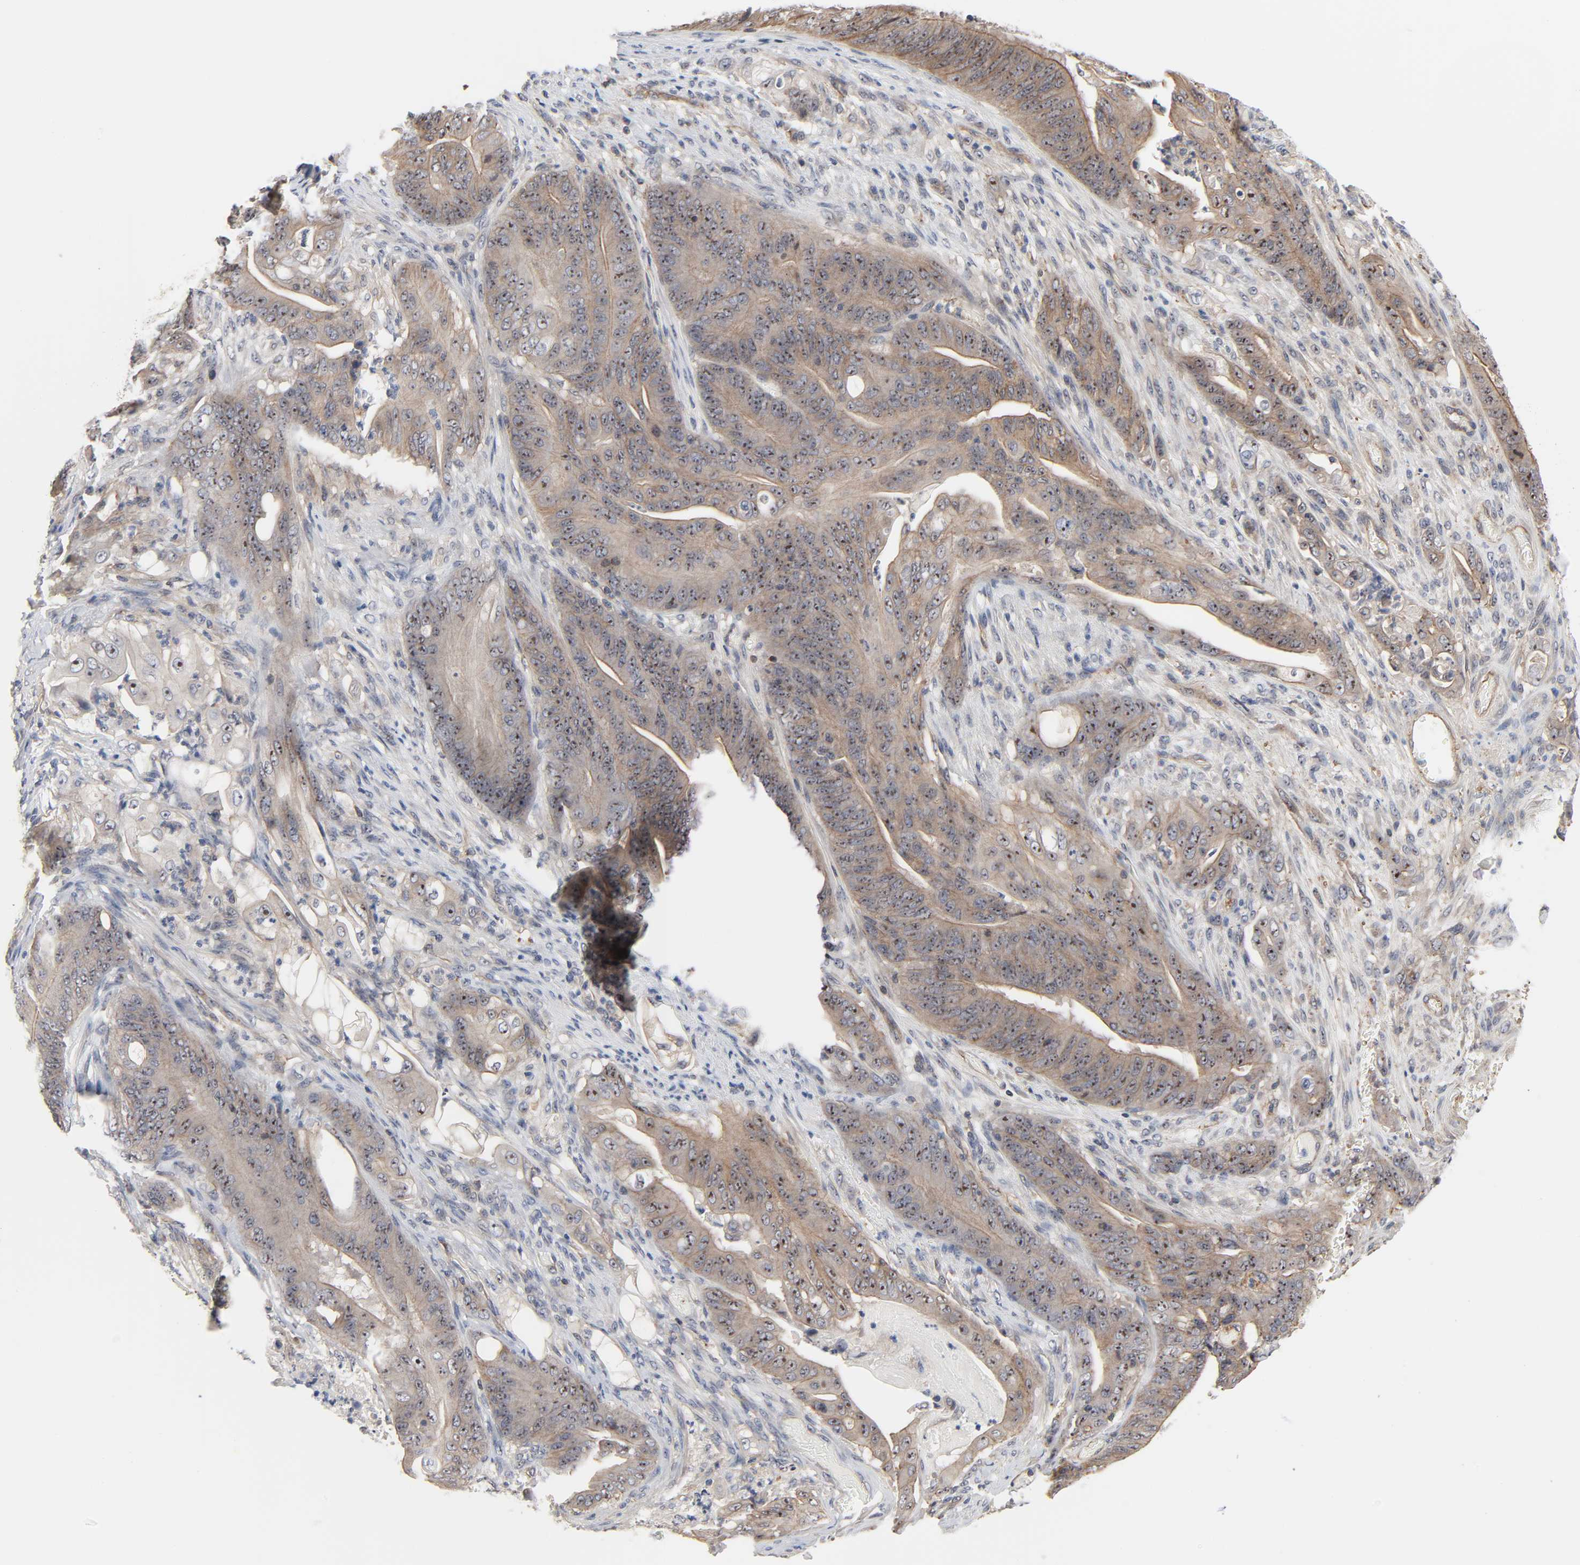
{"staining": {"intensity": "weak", "quantity": ">75%", "location": "cytoplasmic/membranous,nuclear"}, "tissue": "stomach cancer", "cell_type": "Tumor cells", "image_type": "cancer", "snomed": [{"axis": "morphology", "description": "Adenocarcinoma, NOS"}, {"axis": "topography", "description": "Stomach"}], "caption": "Adenocarcinoma (stomach) stained for a protein exhibits weak cytoplasmic/membranous and nuclear positivity in tumor cells.", "gene": "DDX10", "patient": {"sex": "female", "age": 73}}